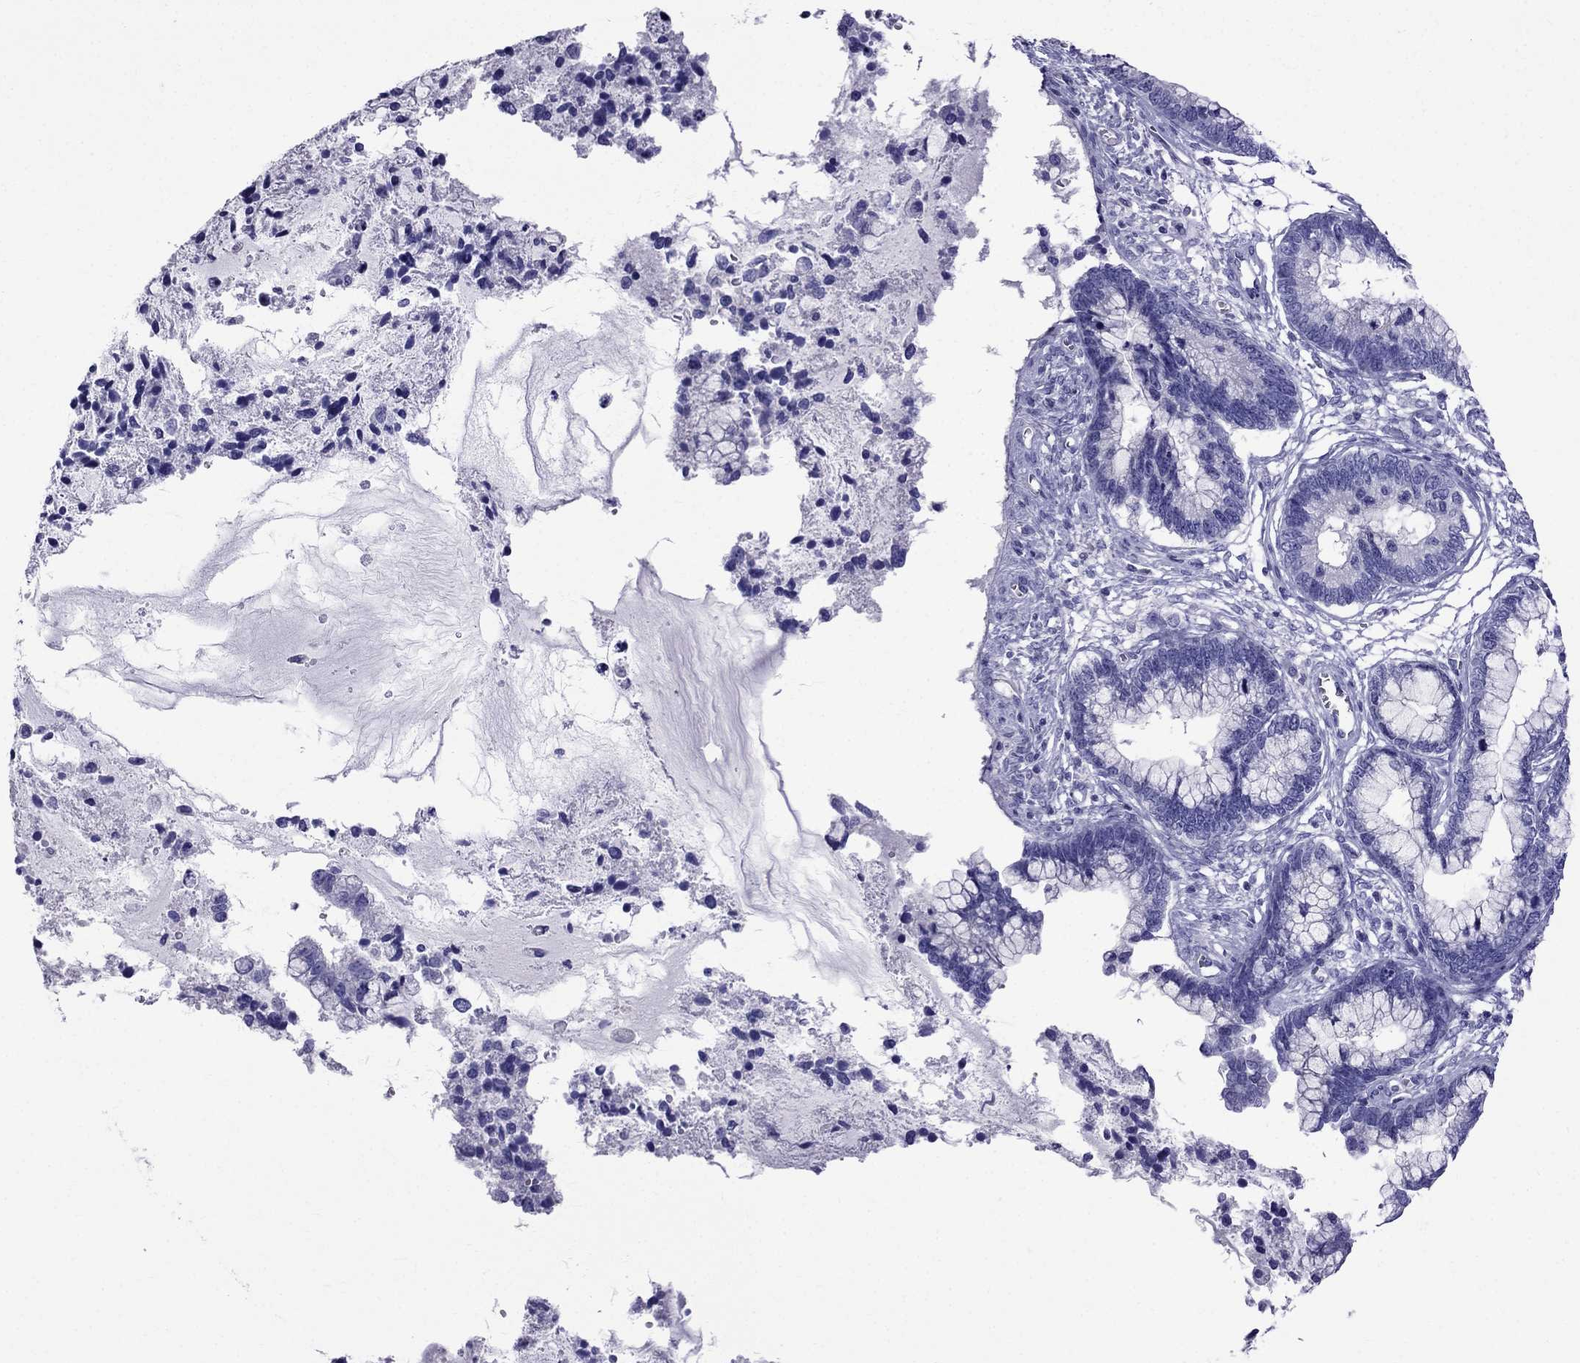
{"staining": {"intensity": "negative", "quantity": "none", "location": "none"}, "tissue": "cervical cancer", "cell_type": "Tumor cells", "image_type": "cancer", "snomed": [{"axis": "morphology", "description": "Adenocarcinoma, NOS"}, {"axis": "topography", "description": "Cervix"}], "caption": "High power microscopy image of an immunohistochemistry micrograph of cervical cancer (adenocarcinoma), revealing no significant expression in tumor cells. (DAB (3,3'-diaminobenzidine) immunohistochemistry, high magnification).", "gene": "TDRD1", "patient": {"sex": "female", "age": 44}}